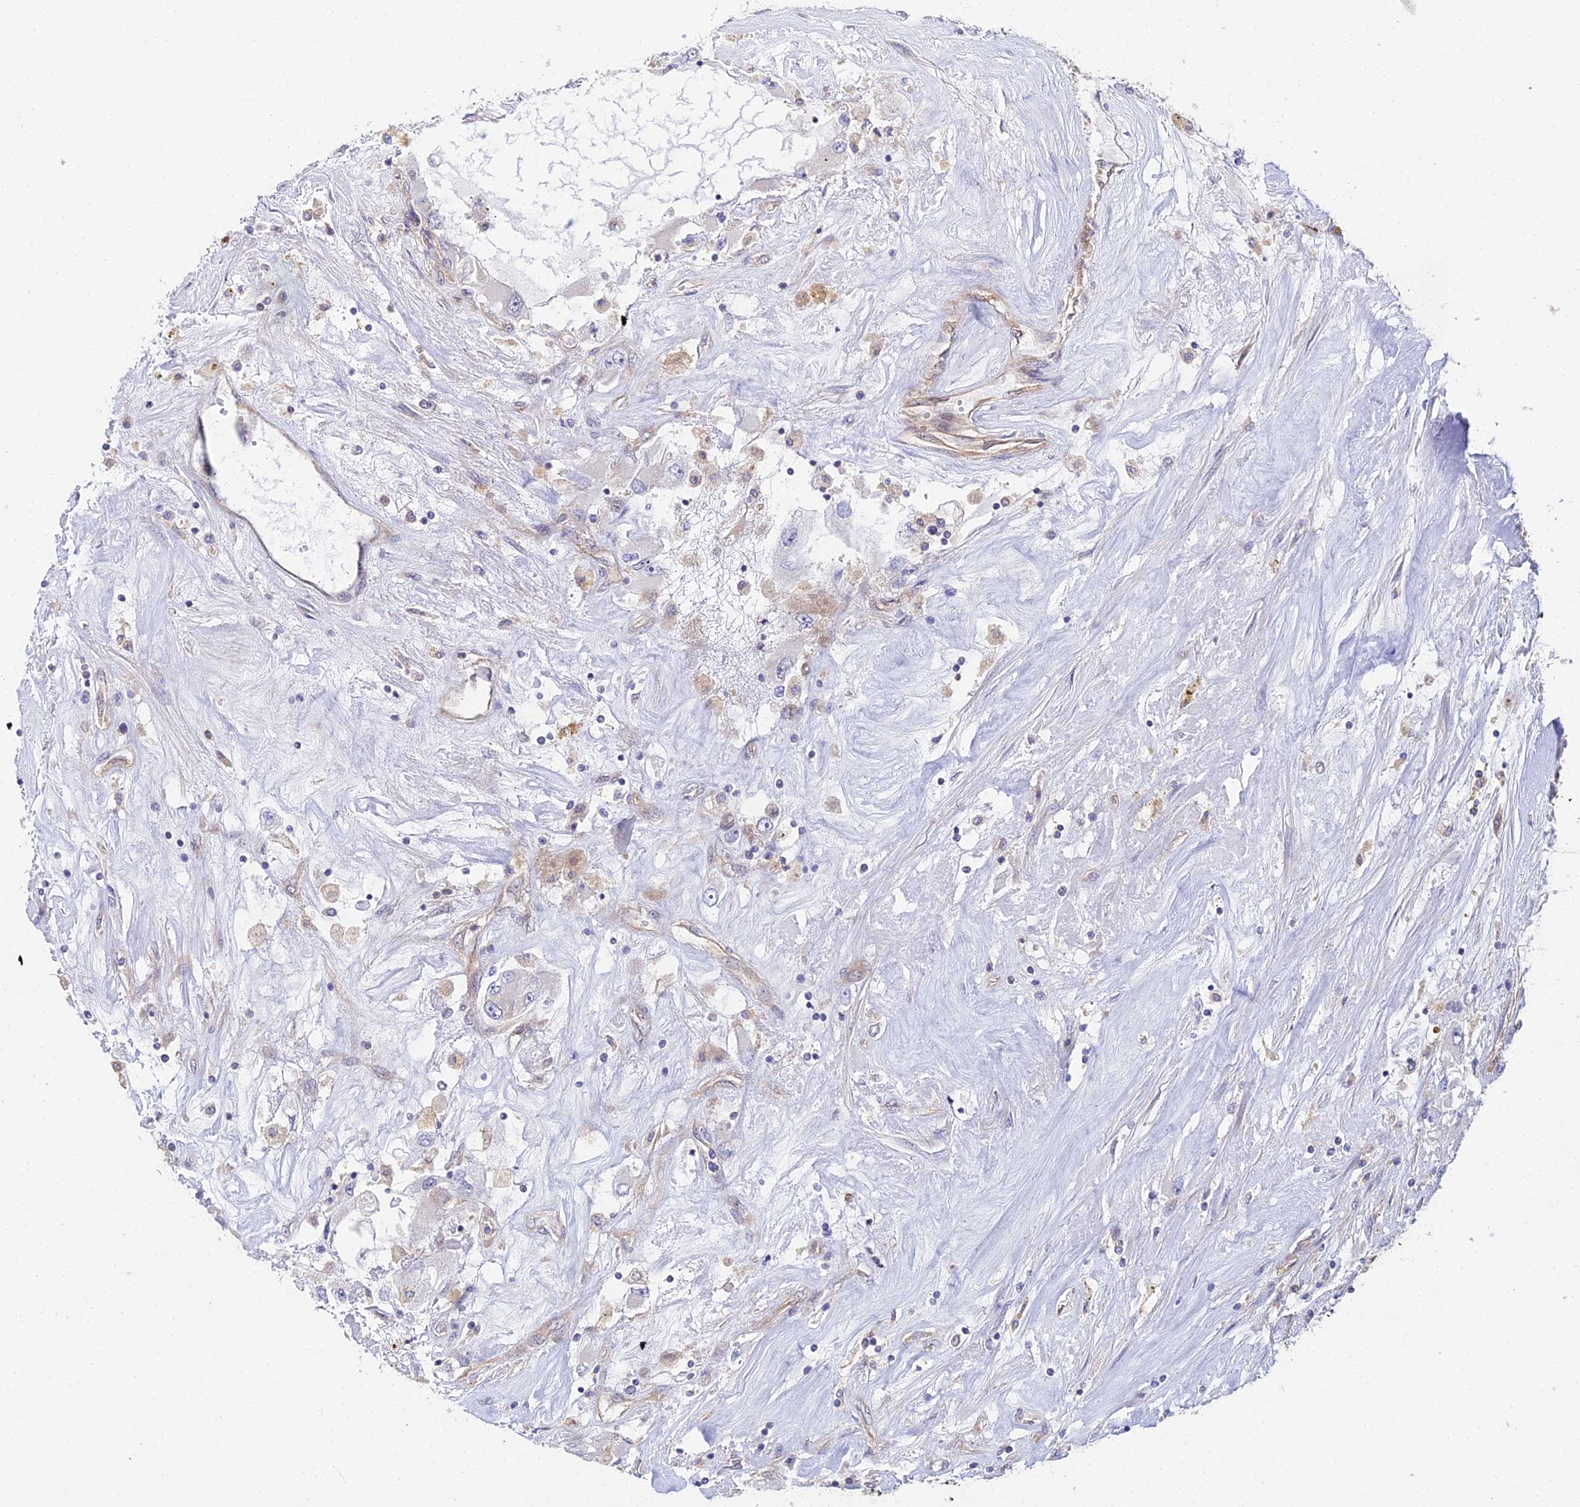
{"staining": {"intensity": "negative", "quantity": "none", "location": "none"}, "tissue": "renal cancer", "cell_type": "Tumor cells", "image_type": "cancer", "snomed": [{"axis": "morphology", "description": "Adenocarcinoma, NOS"}, {"axis": "topography", "description": "Kidney"}], "caption": "This histopathology image is of adenocarcinoma (renal) stained with IHC to label a protein in brown with the nuclei are counter-stained blue. There is no expression in tumor cells.", "gene": "PPP2R2C", "patient": {"sex": "female", "age": 52}}